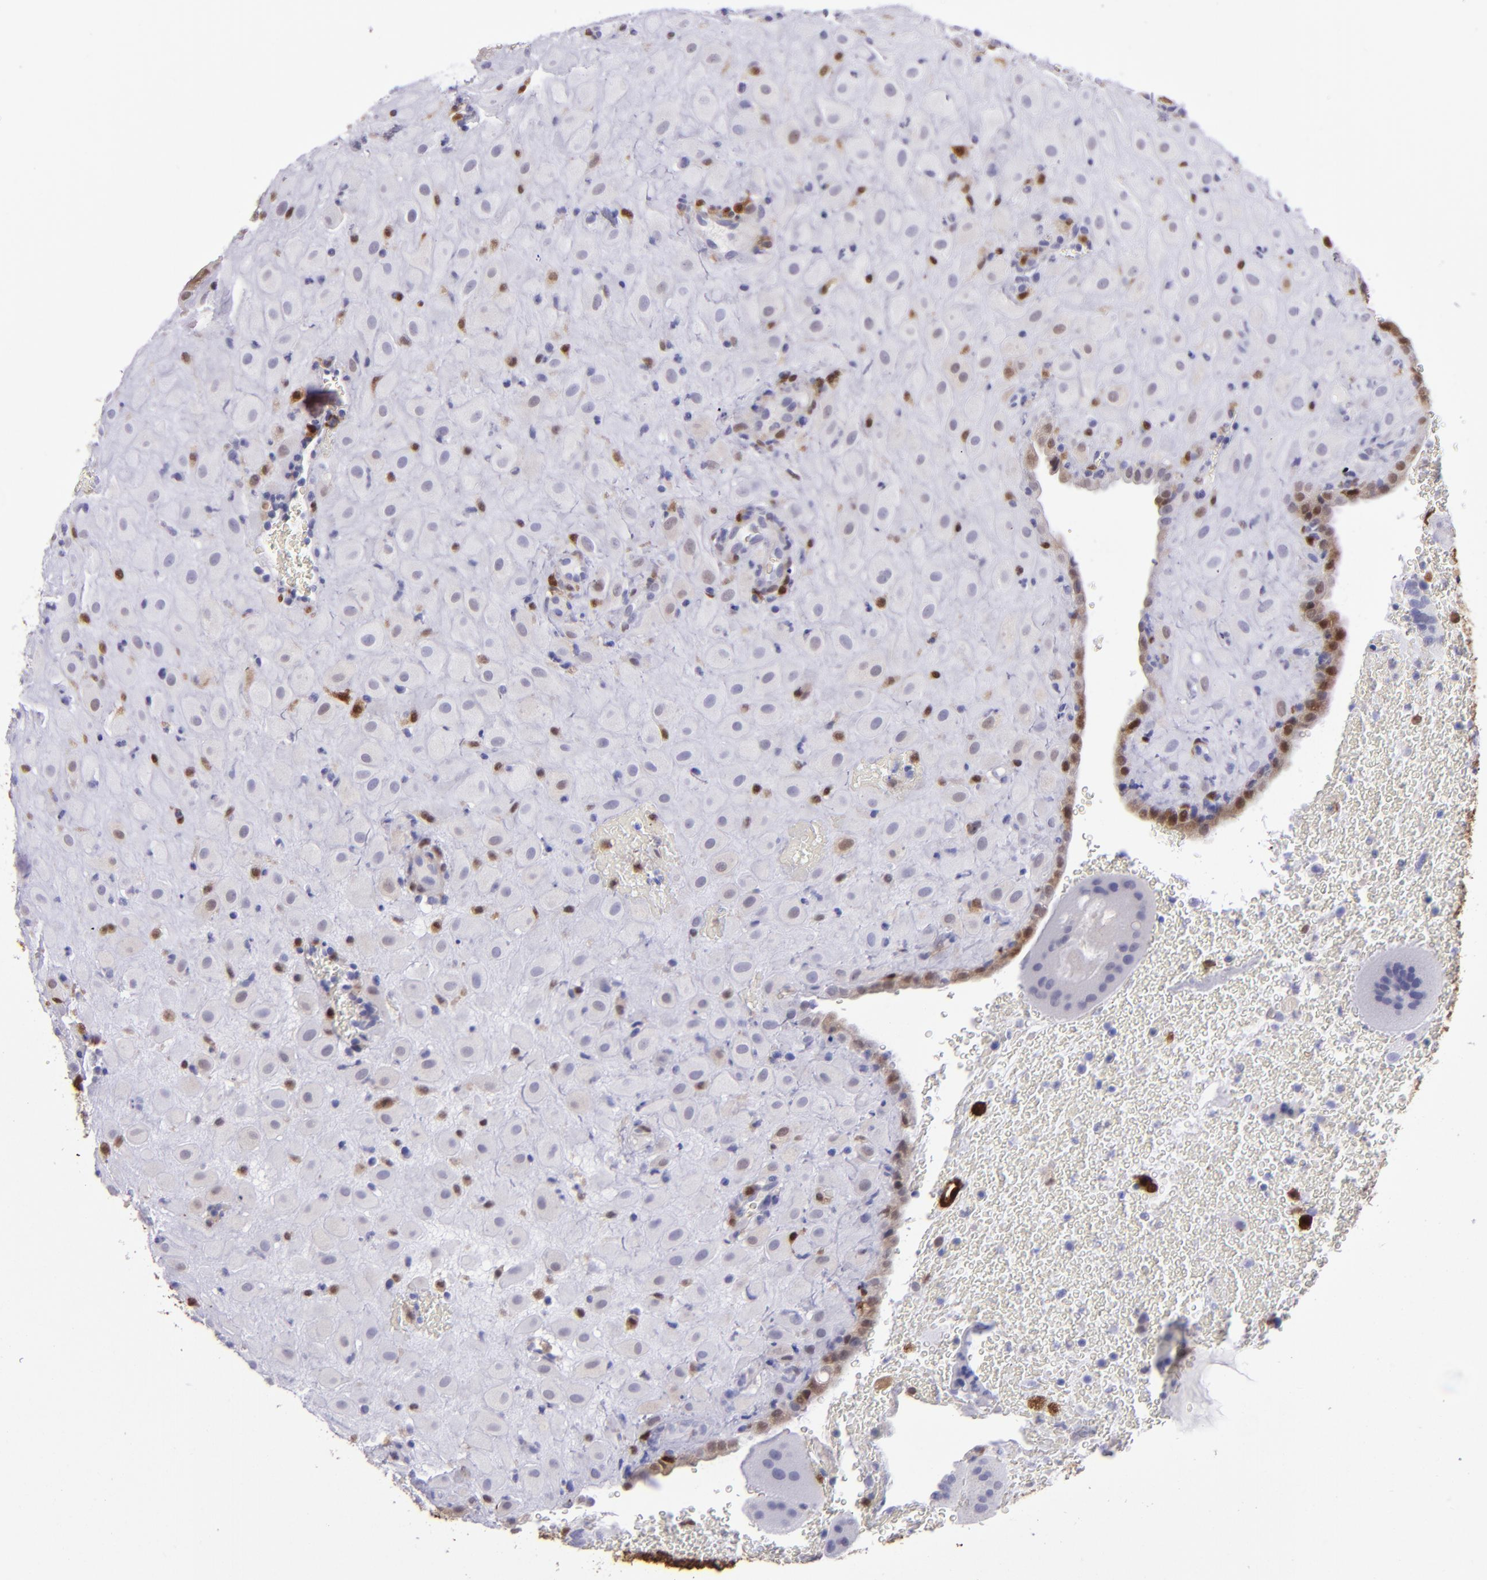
{"staining": {"intensity": "negative", "quantity": "none", "location": "none"}, "tissue": "placenta", "cell_type": "Decidual cells", "image_type": "normal", "snomed": [{"axis": "morphology", "description": "Normal tissue, NOS"}, {"axis": "topography", "description": "Placenta"}], "caption": "IHC of benign placenta displays no positivity in decidual cells.", "gene": "TYMP", "patient": {"sex": "female", "age": 19}}